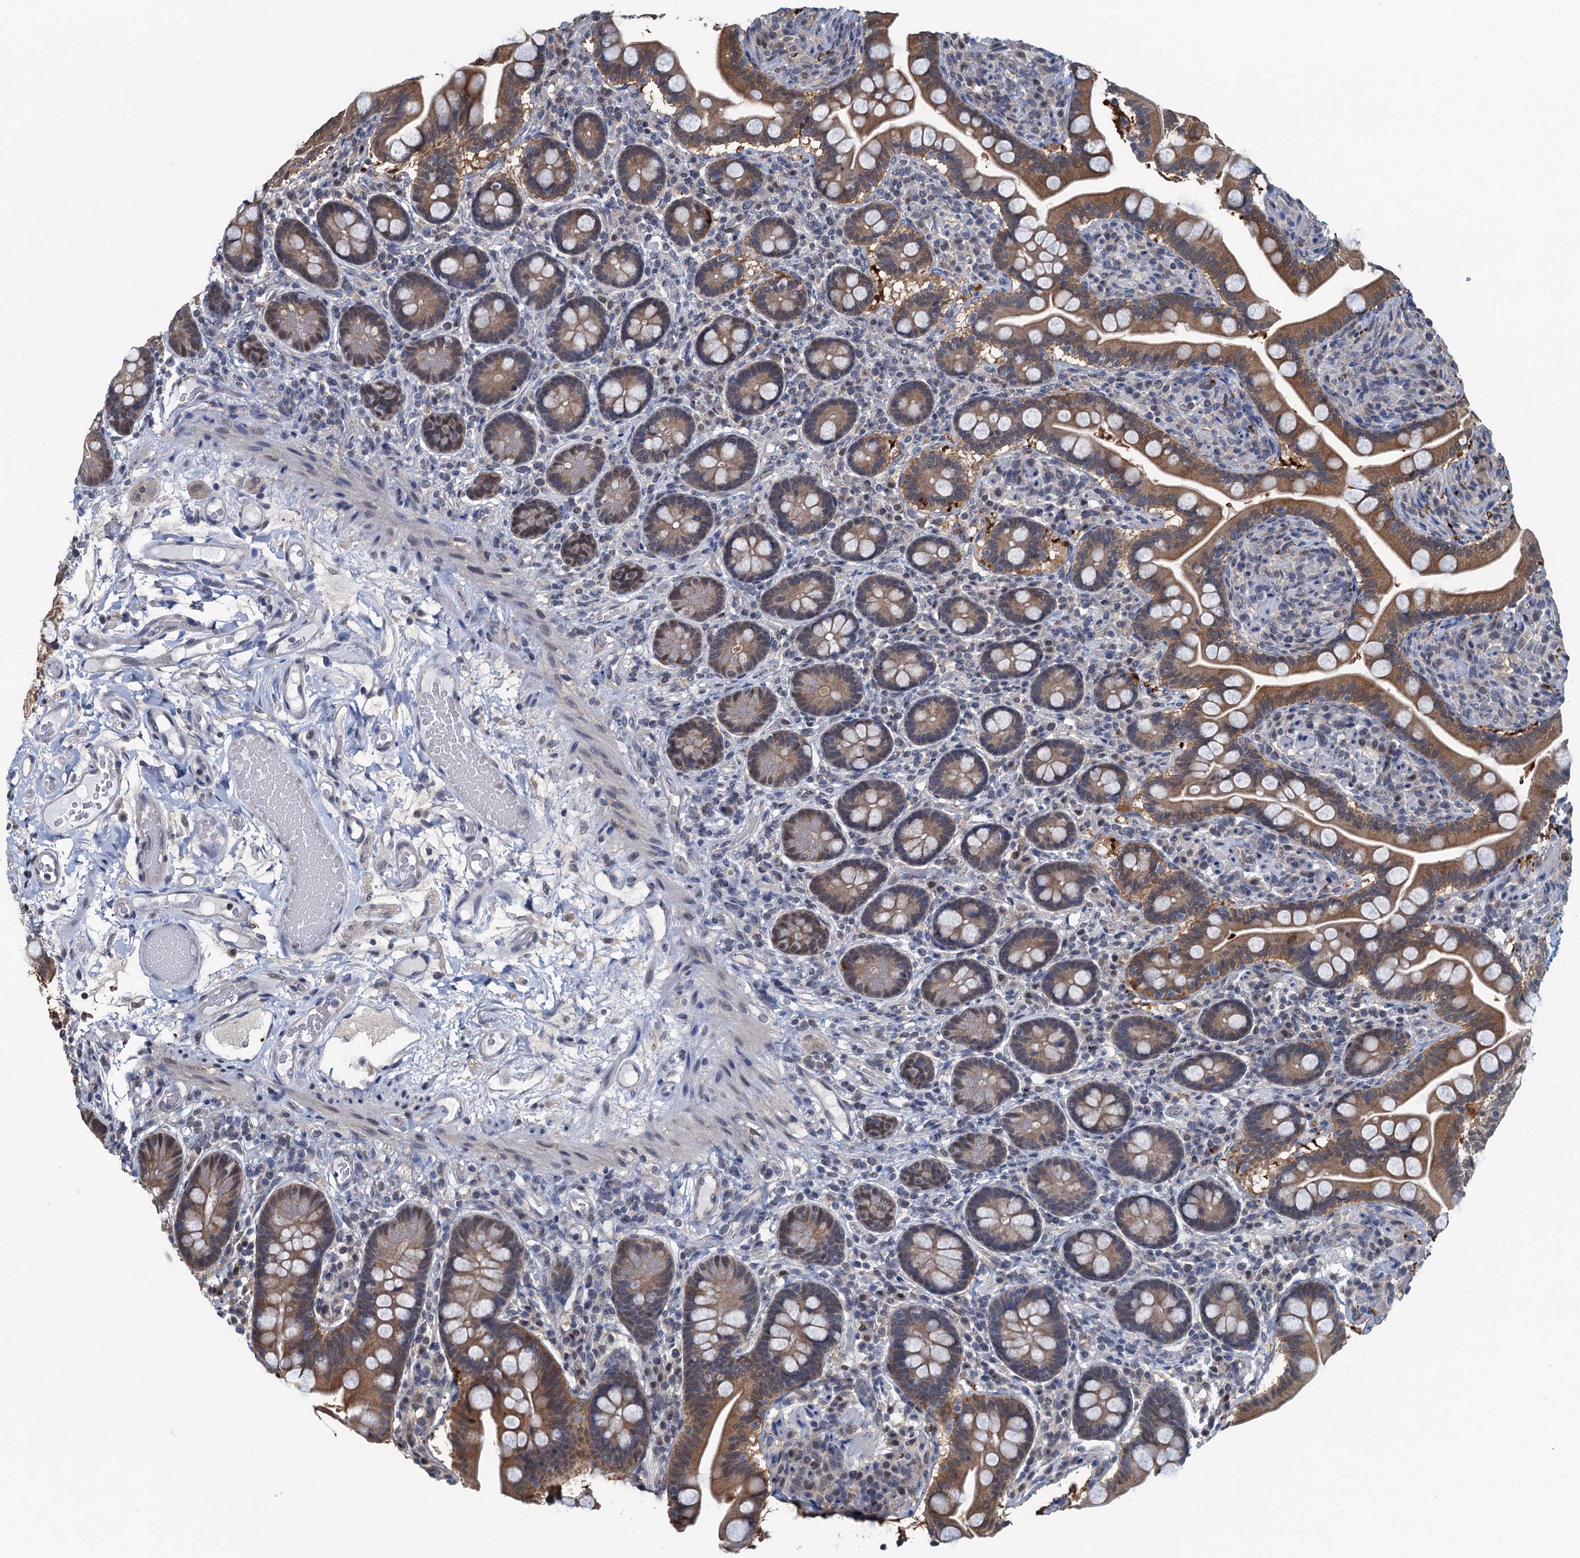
{"staining": {"intensity": "strong", "quantity": "25%-75%", "location": "cytoplasmic/membranous"}, "tissue": "small intestine", "cell_type": "Glandular cells", "image_type": "normal", "snomed": [{"axis": "morphology", "description": "Normal tissue, NOS"}, {"axis": "topography", "description": "Small intestine"}], "caption": "Protein analysis of benign small intestine demonstrates strong cytoplasmic/membranous staining in about 25%-75% of glandular cells. The staining was performed using DAB, with brown indicating positive protein expression. Nuclei are stained blue with hematoxylin.", "gene": "RTKN2", "patient": {"sex": "female", "age": 64}}